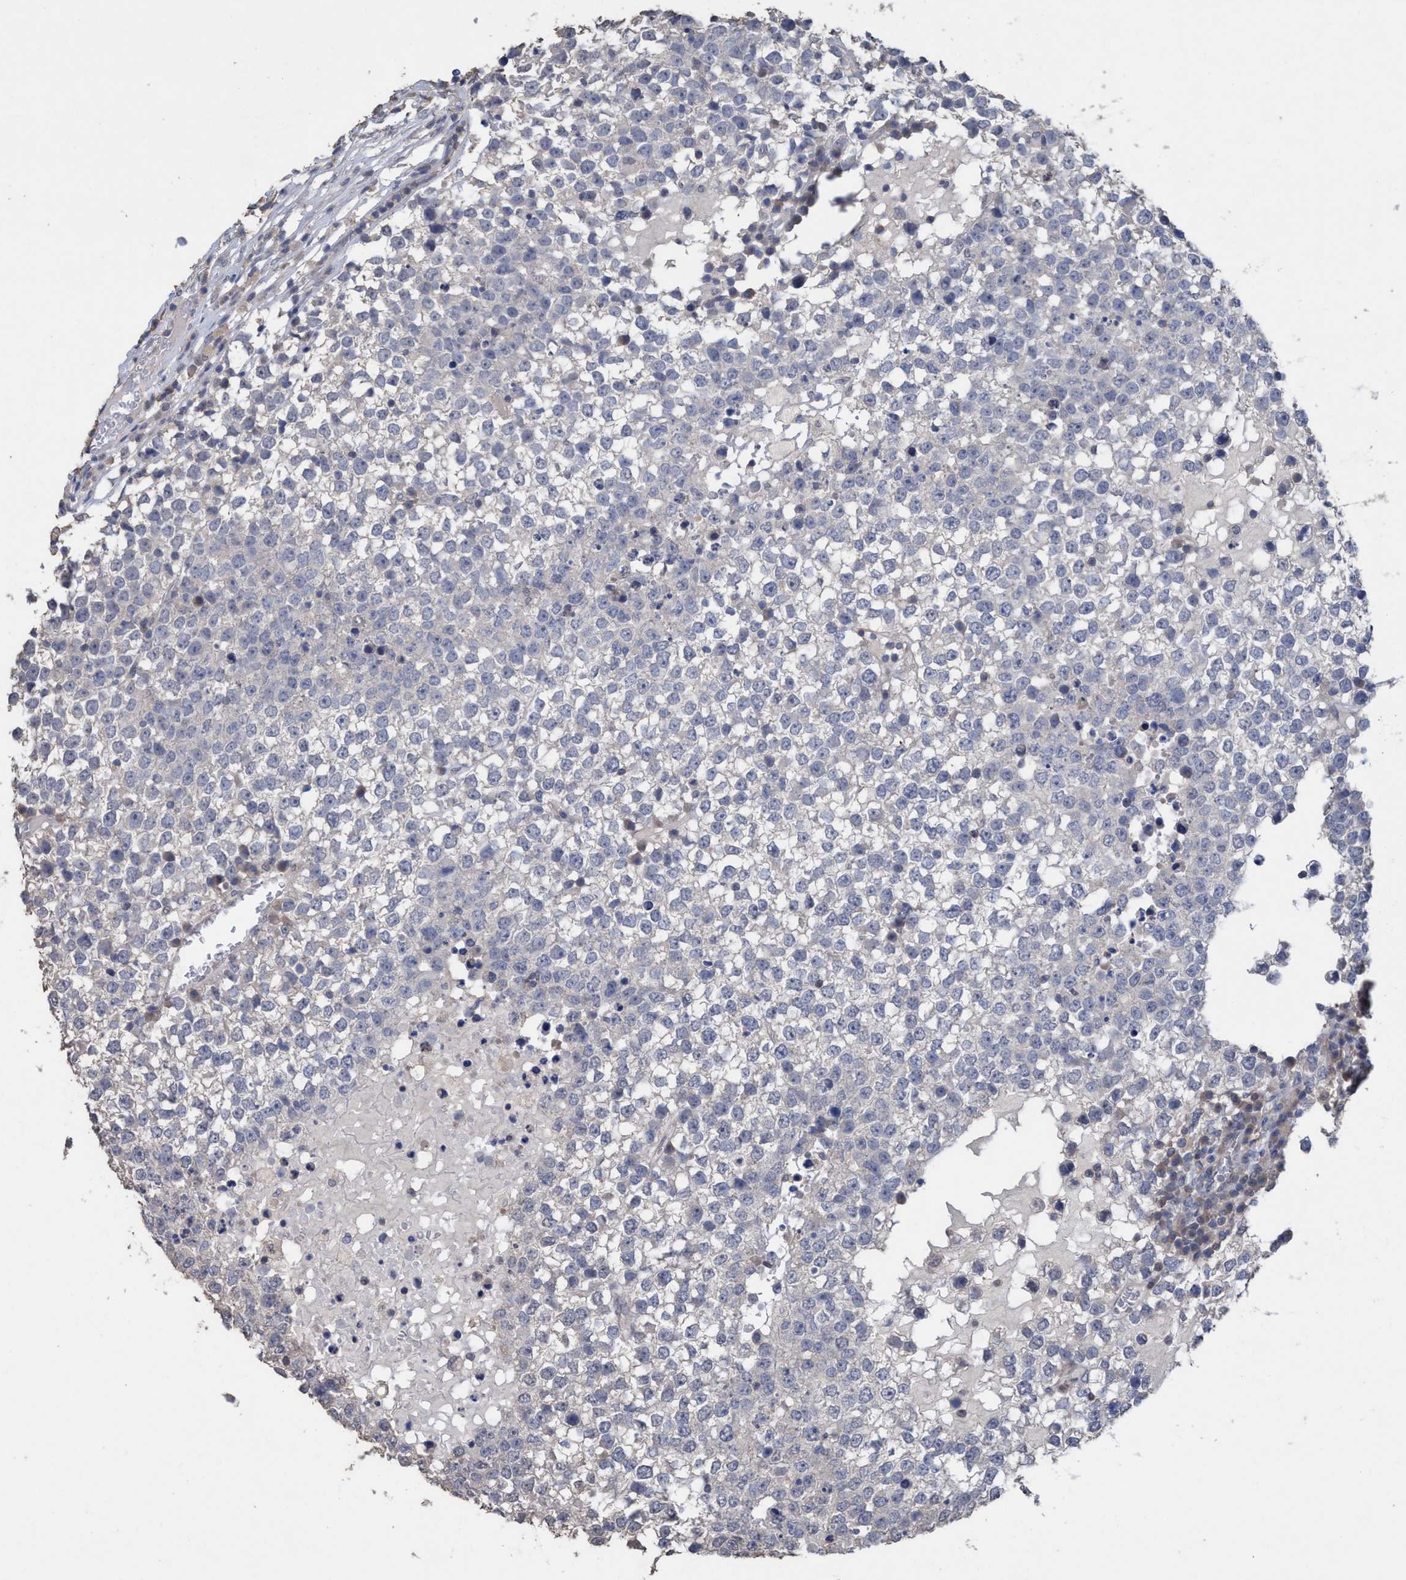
{"staining": {"intensity": "negative", "quantity": "none", "location": "none"}, "tissue": "testis cancer", "cell_type": "Tumor cells", "image_type": "cancer", "snomed": [{"axis": "morphology", "description": "Seminoma, NOS"}, {"axis": "topography", "description": "Testis"}], "caption": "Immunohistochemistry photomicrograph of testis cancer stained for a protein (brown), which reveals no expression in tumor cells.", "gene": "GLOD4", "patient": {"sex": "male", "age": 65}}